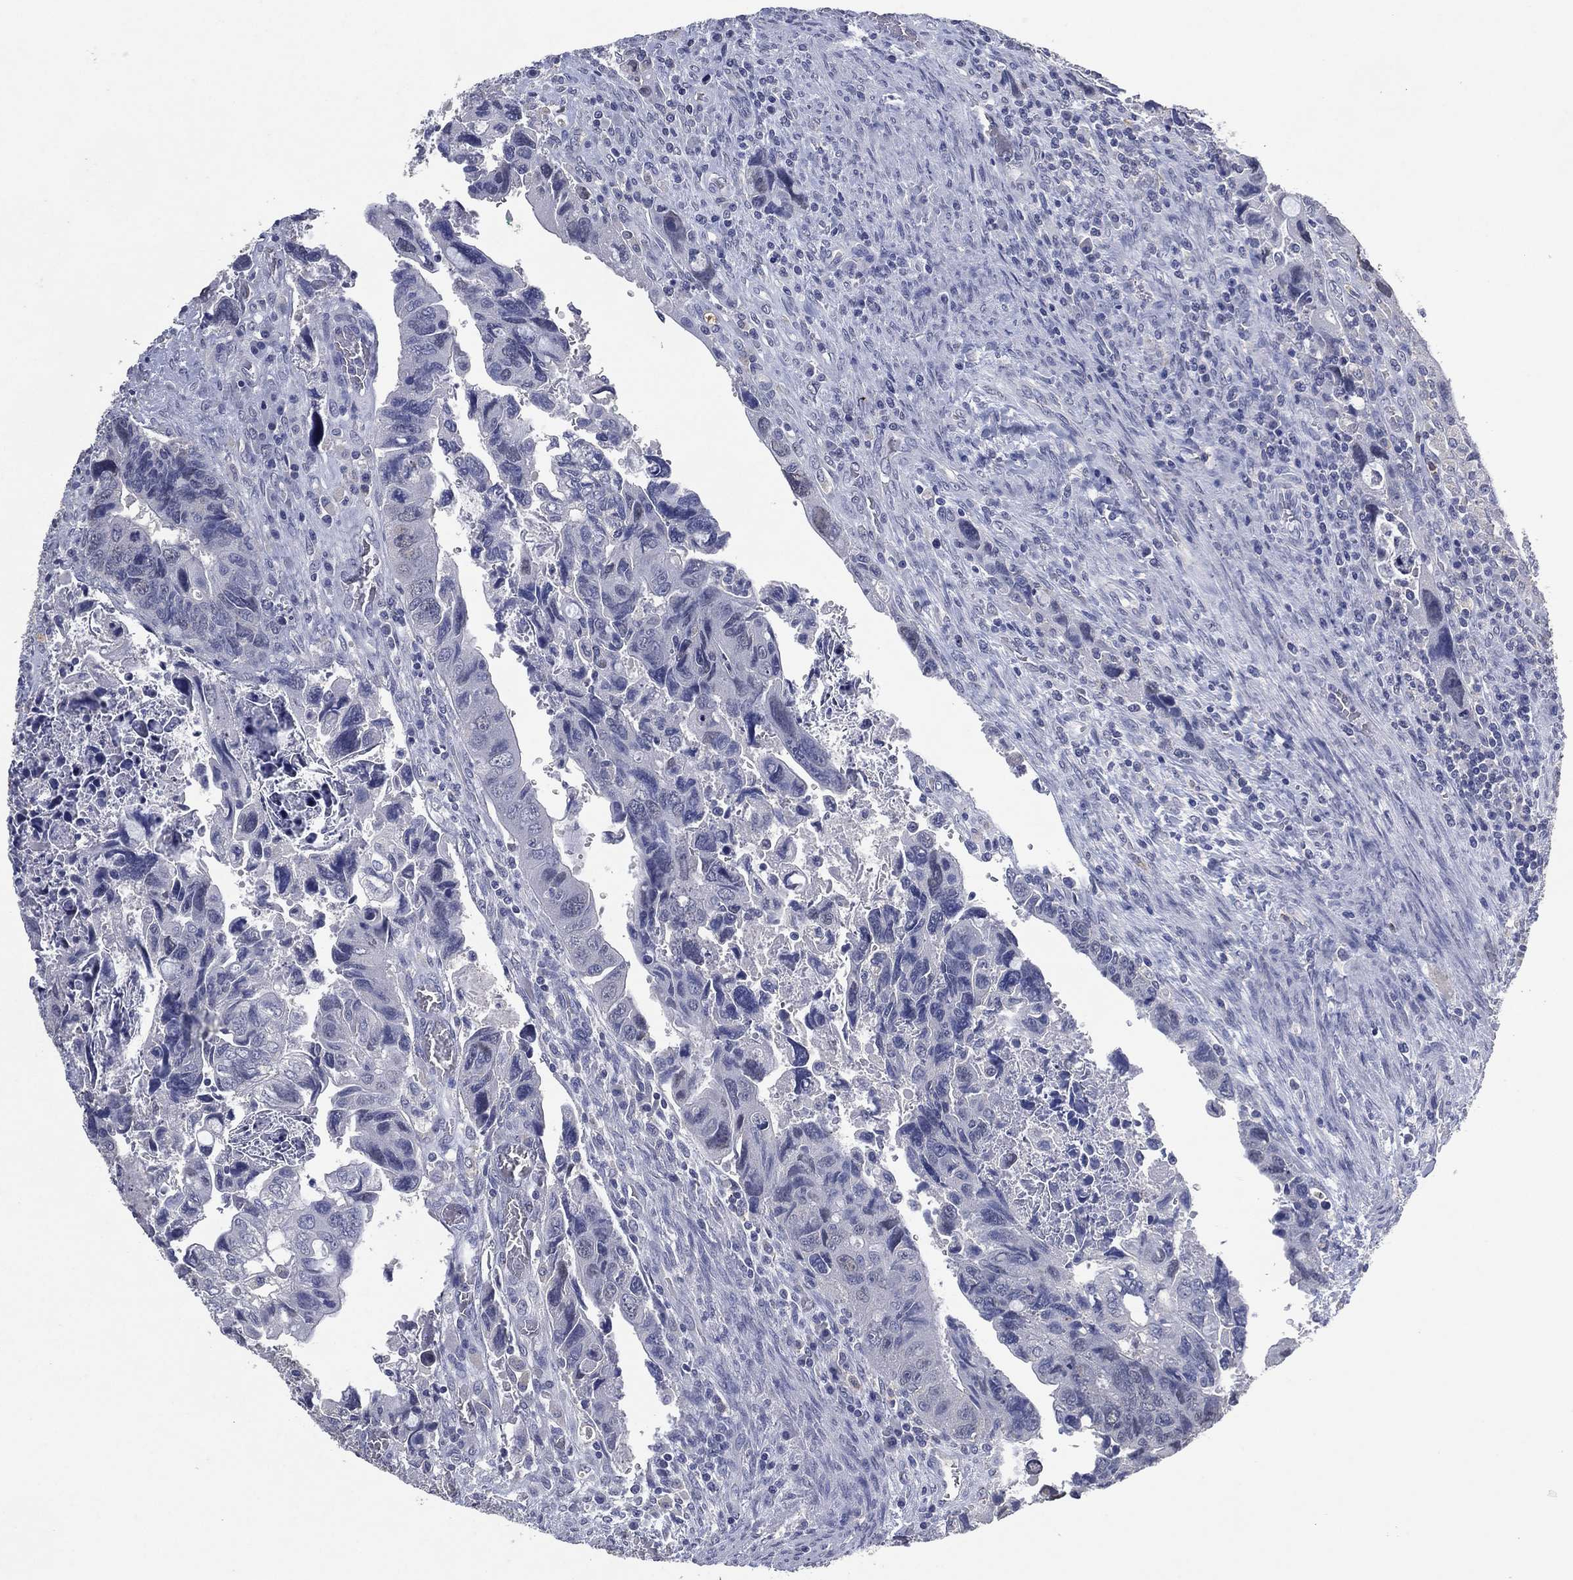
{"staining": {"intensity": "negative", "quantity": "none", "location": "none"}, "tissue": "colorectal cancer", "cell_type": "Tumor cells", "image_type": "cancer", "snomed": [{"axis": "morphology", "description": "Adenocarcinoma, NOS"}, {"axis": "topography", "description": "Rectum"}], "caption": "There is no significant positivity in tumor cells of adenocarcinoma (colorectal). (Immunohistochemistry (ihc), brightfield microscopy, high magnification).", "gene": "FSCN2", "patient": {"sex": "male", "age": 62}}